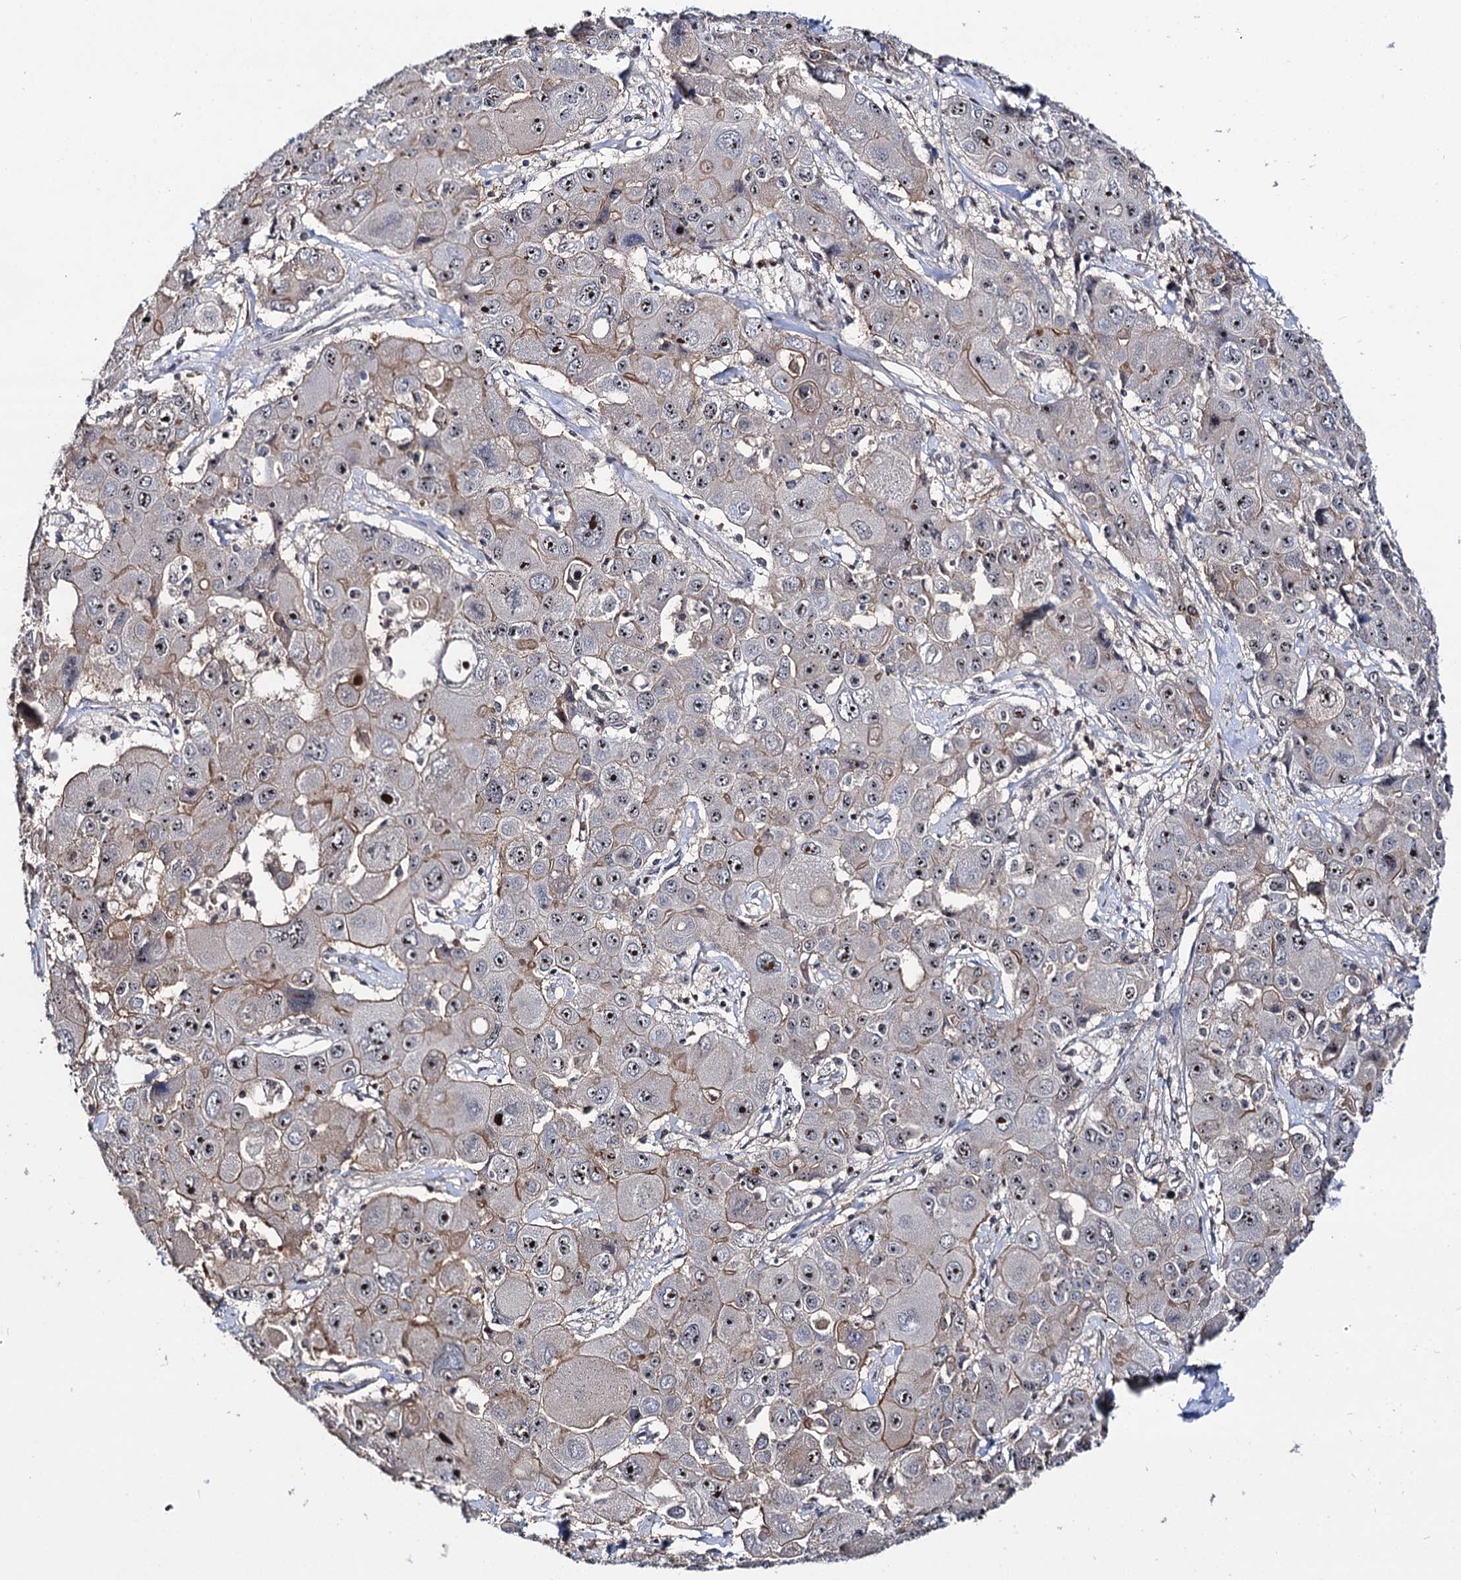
{"staining": {"intensity": "moderate", "quantity": "25%-75%", "location": "cytoplasmic/membranous,nuclear"}, "tissue": "liver cancer", "cell_type": "Tumor cells", "image_type": "cancer", "snomed": [{"axis": "morphology", "description": "Cholangiocarcinoma"}, {"axis": "topography", "description": "Liver"}], "caption": "The micrograph exhibits a brown stain indicating the presence of a protein in the cytoplasmic/membranous and nuclear of tumor cells in liver cancer (cholangiocarcinoma).", "gene": "SUPT20H", "patient": {"sex": "male", "age": 67}}